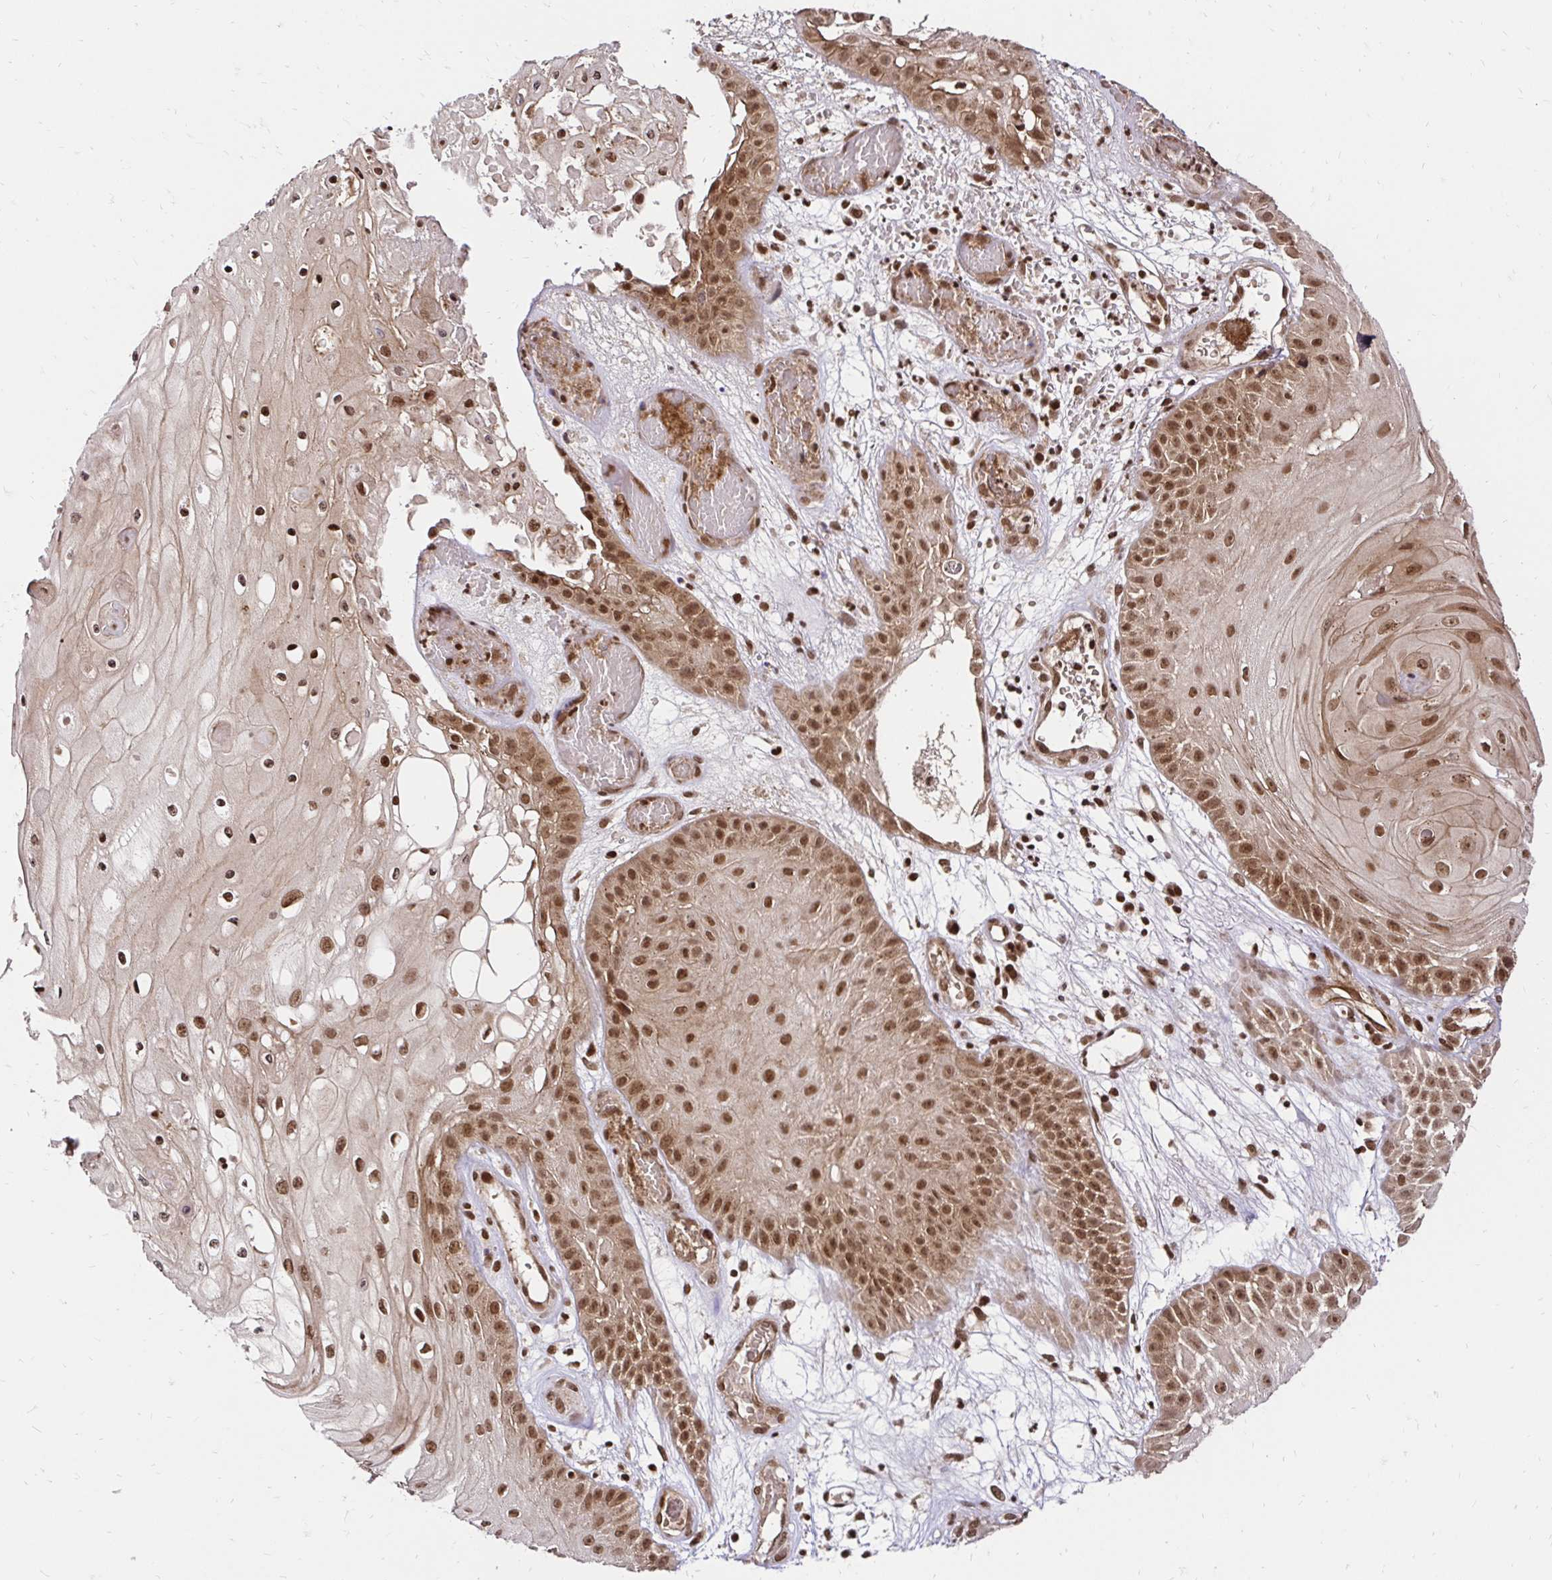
{"staining": {"intensity": "moderate", "quantity": ">75%", "location": "nuclear"}, "tissue": "skin cancer", "cell_type": "Tumor cells", "image_type": "cancer", "snomed": [{"axis": "morphology", "description": "Squamous cell carcinoma, NOS"}, {"axis": "topography", "description": "Skin"}], "caption": "Moderate nuclear expression for a protein is appreciated in approximately >75% of tumor cells of squamous cell carcinoma (skin) using immunohistochemistry.", "gene": "GLYR1", "patient": {"sex": "male", "age": 70}}